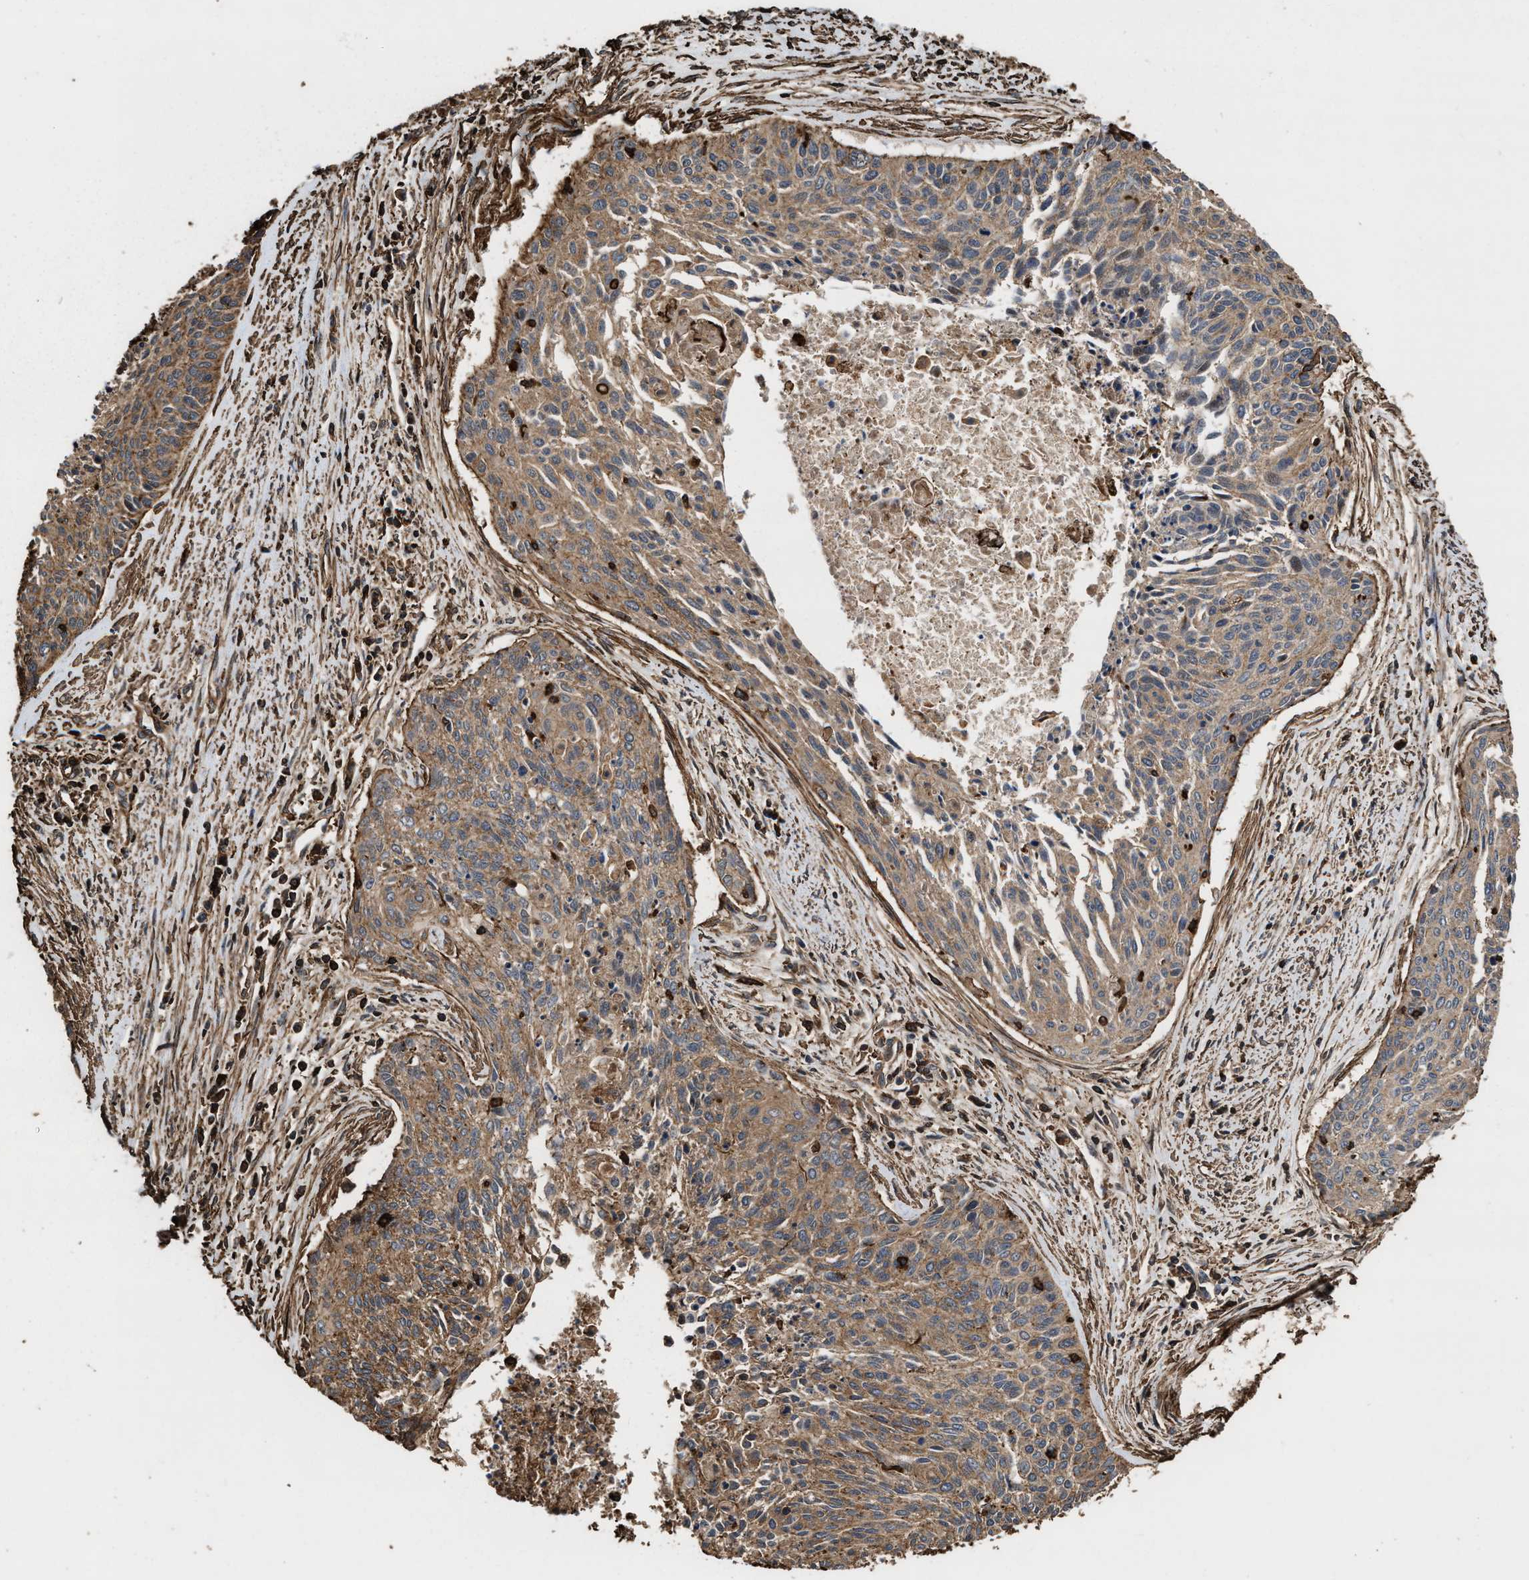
{"staining": {"intensity": "moderate", "quantity": ">75%", "location": "cytoplasmic/membranous"}, "tissue": "cervical cancer", "cell_type": "Tumor cells", "image_type": "cancer", "snomed": [{"axis": "morphology", "description": "Squamous cell carcinoma, NOS"}, {"axis": "topography", "description": "Cervix"}], "caption": "Immunohistochemistry of cervical cancer (squamous cell carcinoma) displays medium levels of moderate cytoplasmic/membranous expression in approximately >75% of tumor cells.", "gene": "KBTBD2", "patient": {"sex": "female", "age": 55}}